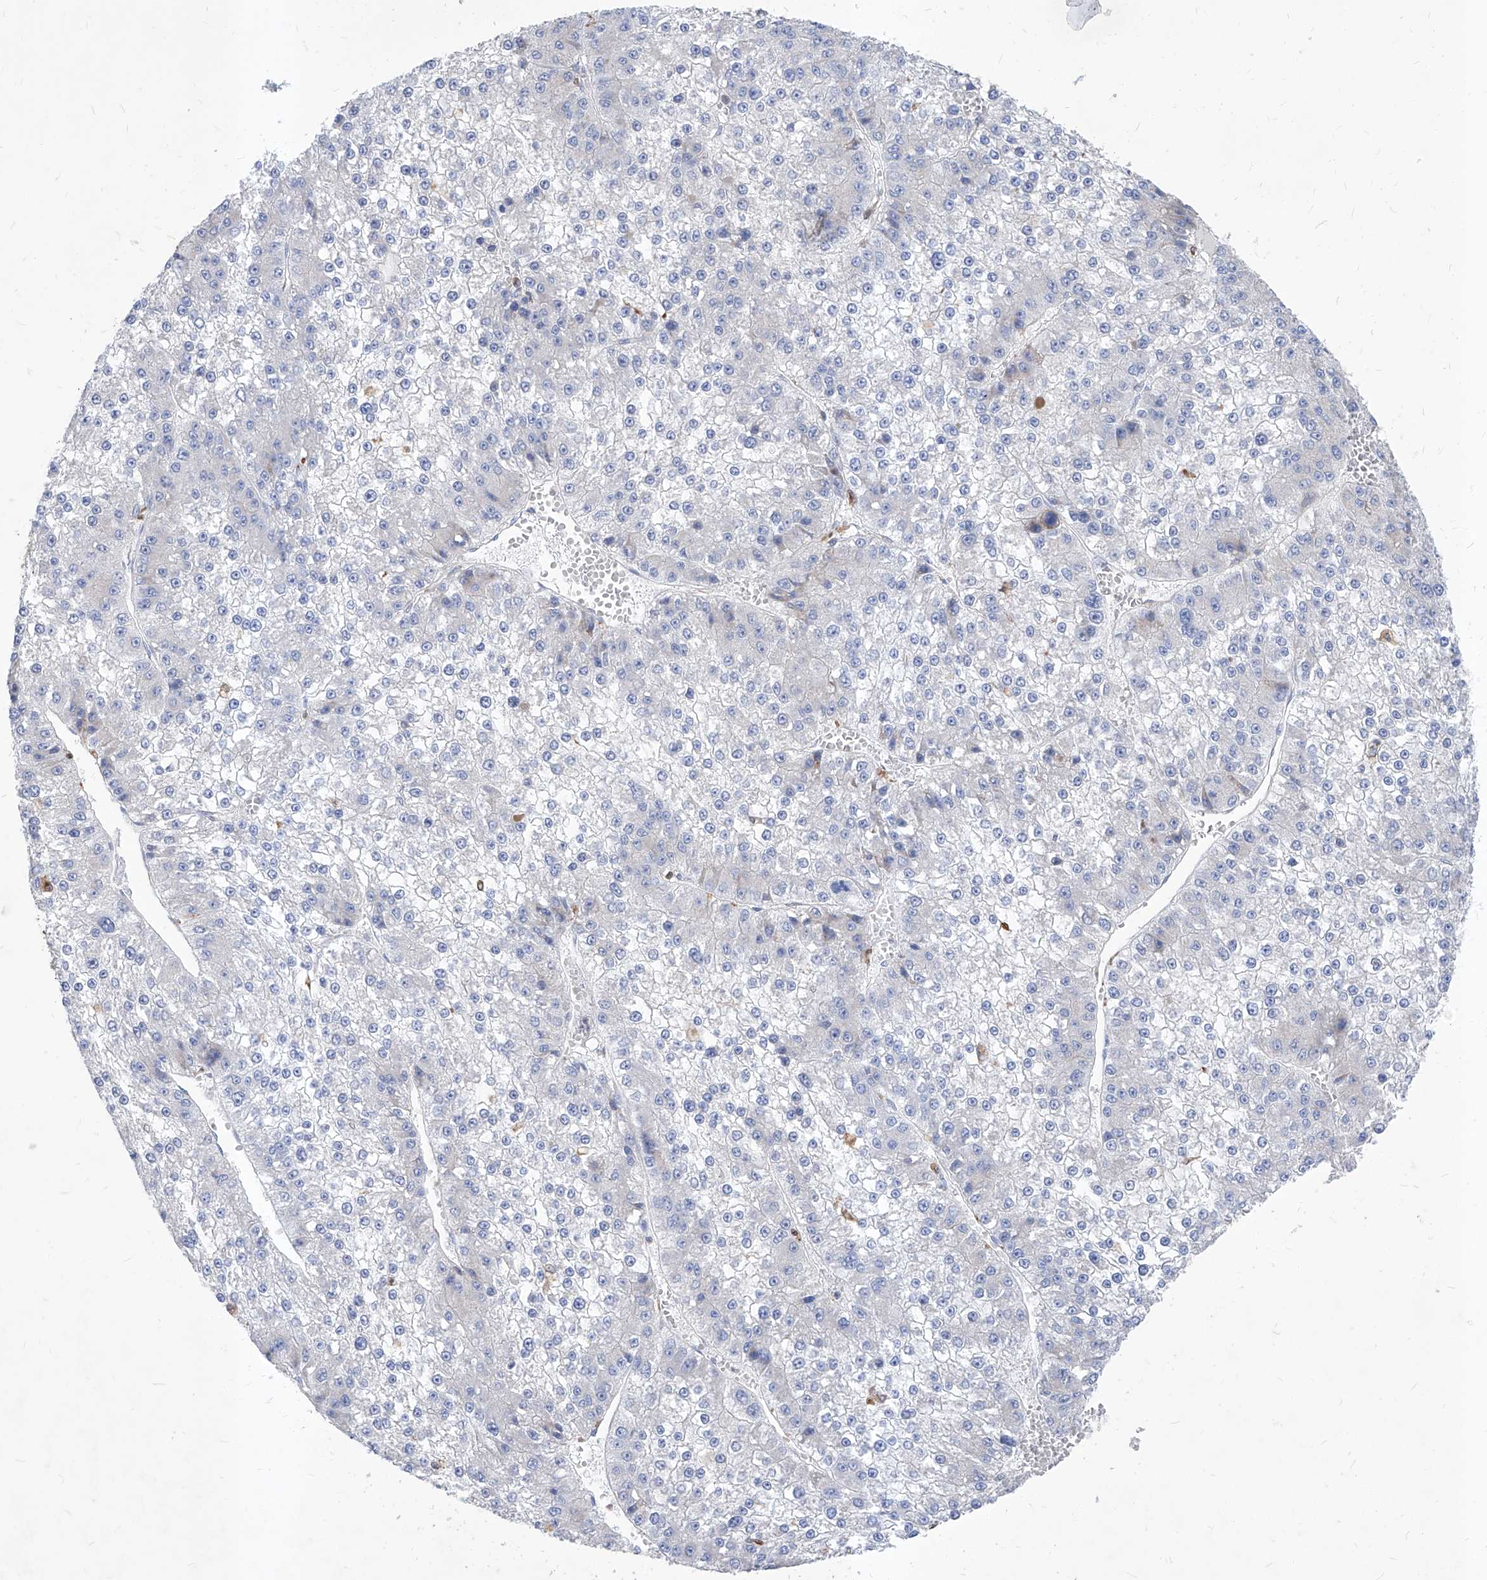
{"staining": {"intensity": "negative", "quantity": "none", "location": "none"}, "tissue": "liver cancer", "cell_type": "Tumor cells", "image_type": "cancer", "snomed": [{"axis": "morphology", "description": "Carcinoma, Hepatocellular, NOS"}, {"axis": "topography", "description": "Liver"}], "caption": "Hepatocellular carcinoma (liver) was stained to show a protein in brown. There is no significant expression in tumor cells. Brightfield microscopy of immunohistochemistry (IHC) stained with DAB (brown) and hematoxylin (blue), captured at high magnification.", "gene": "UBOX5", "patient": {"sex": "female", "age": 73}}